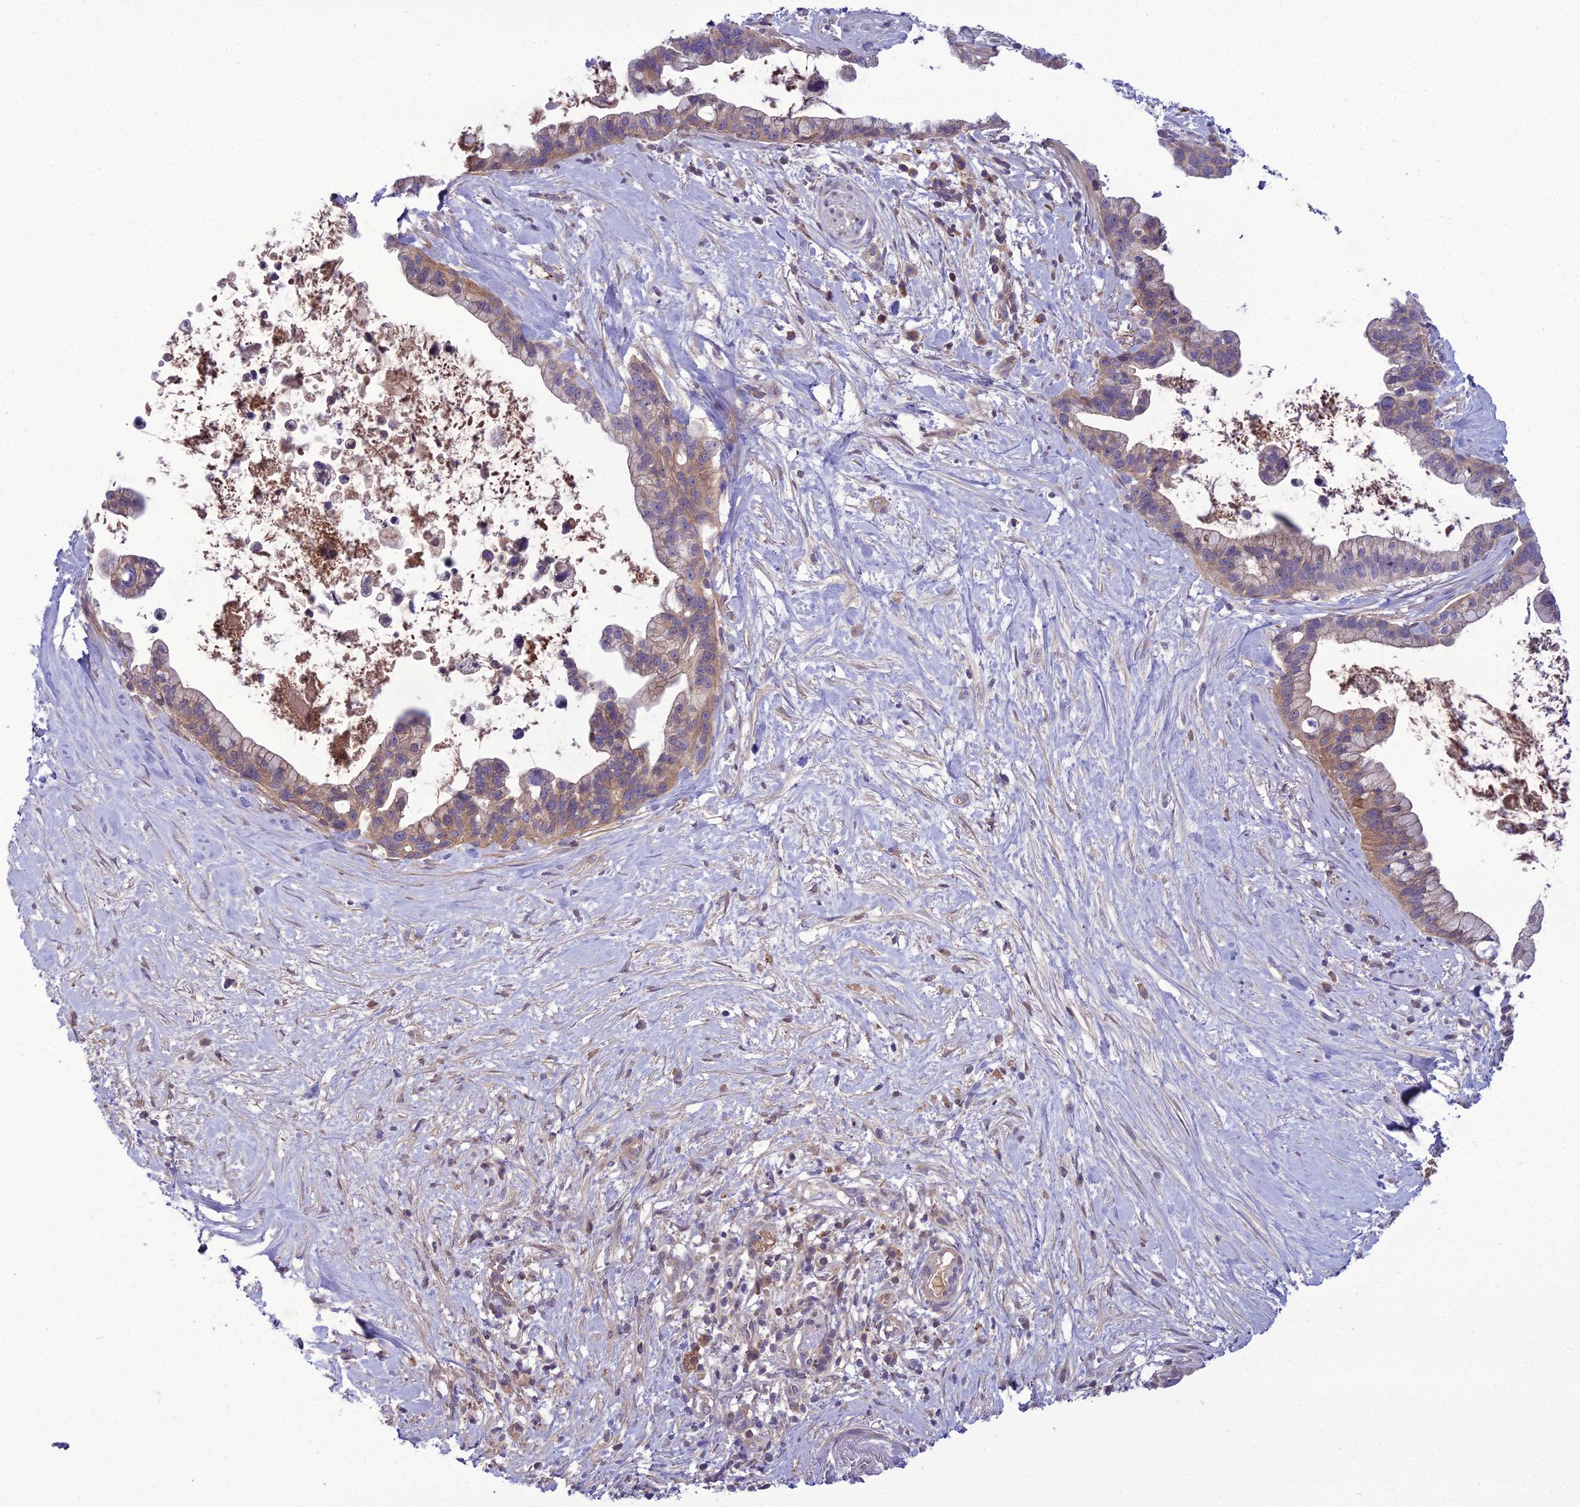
{"staining": {"intensity": "weak", "quantity": "25%-75%", "location": "cytoplasmic/membranous"}, "tissue": "pancreatic cancer", "cell_type": "Tumor cells", "image_type": "cancer", "snomed": [{"axis": "morphology", "description": "Adenocarcinoma, NOS"}, {"axis": "topography", "description": "Pancreas"}], "caption": "A photomicrograph showing weak cytoplasmic/membranous staining in approximately 25%-75% of tumor cells in pancreatic cancer (adenocarcinoma), as visualized by brown immunohistochemical staining.", "gene": "GDF6", "patient": {"sex": "female", "age": 83}}